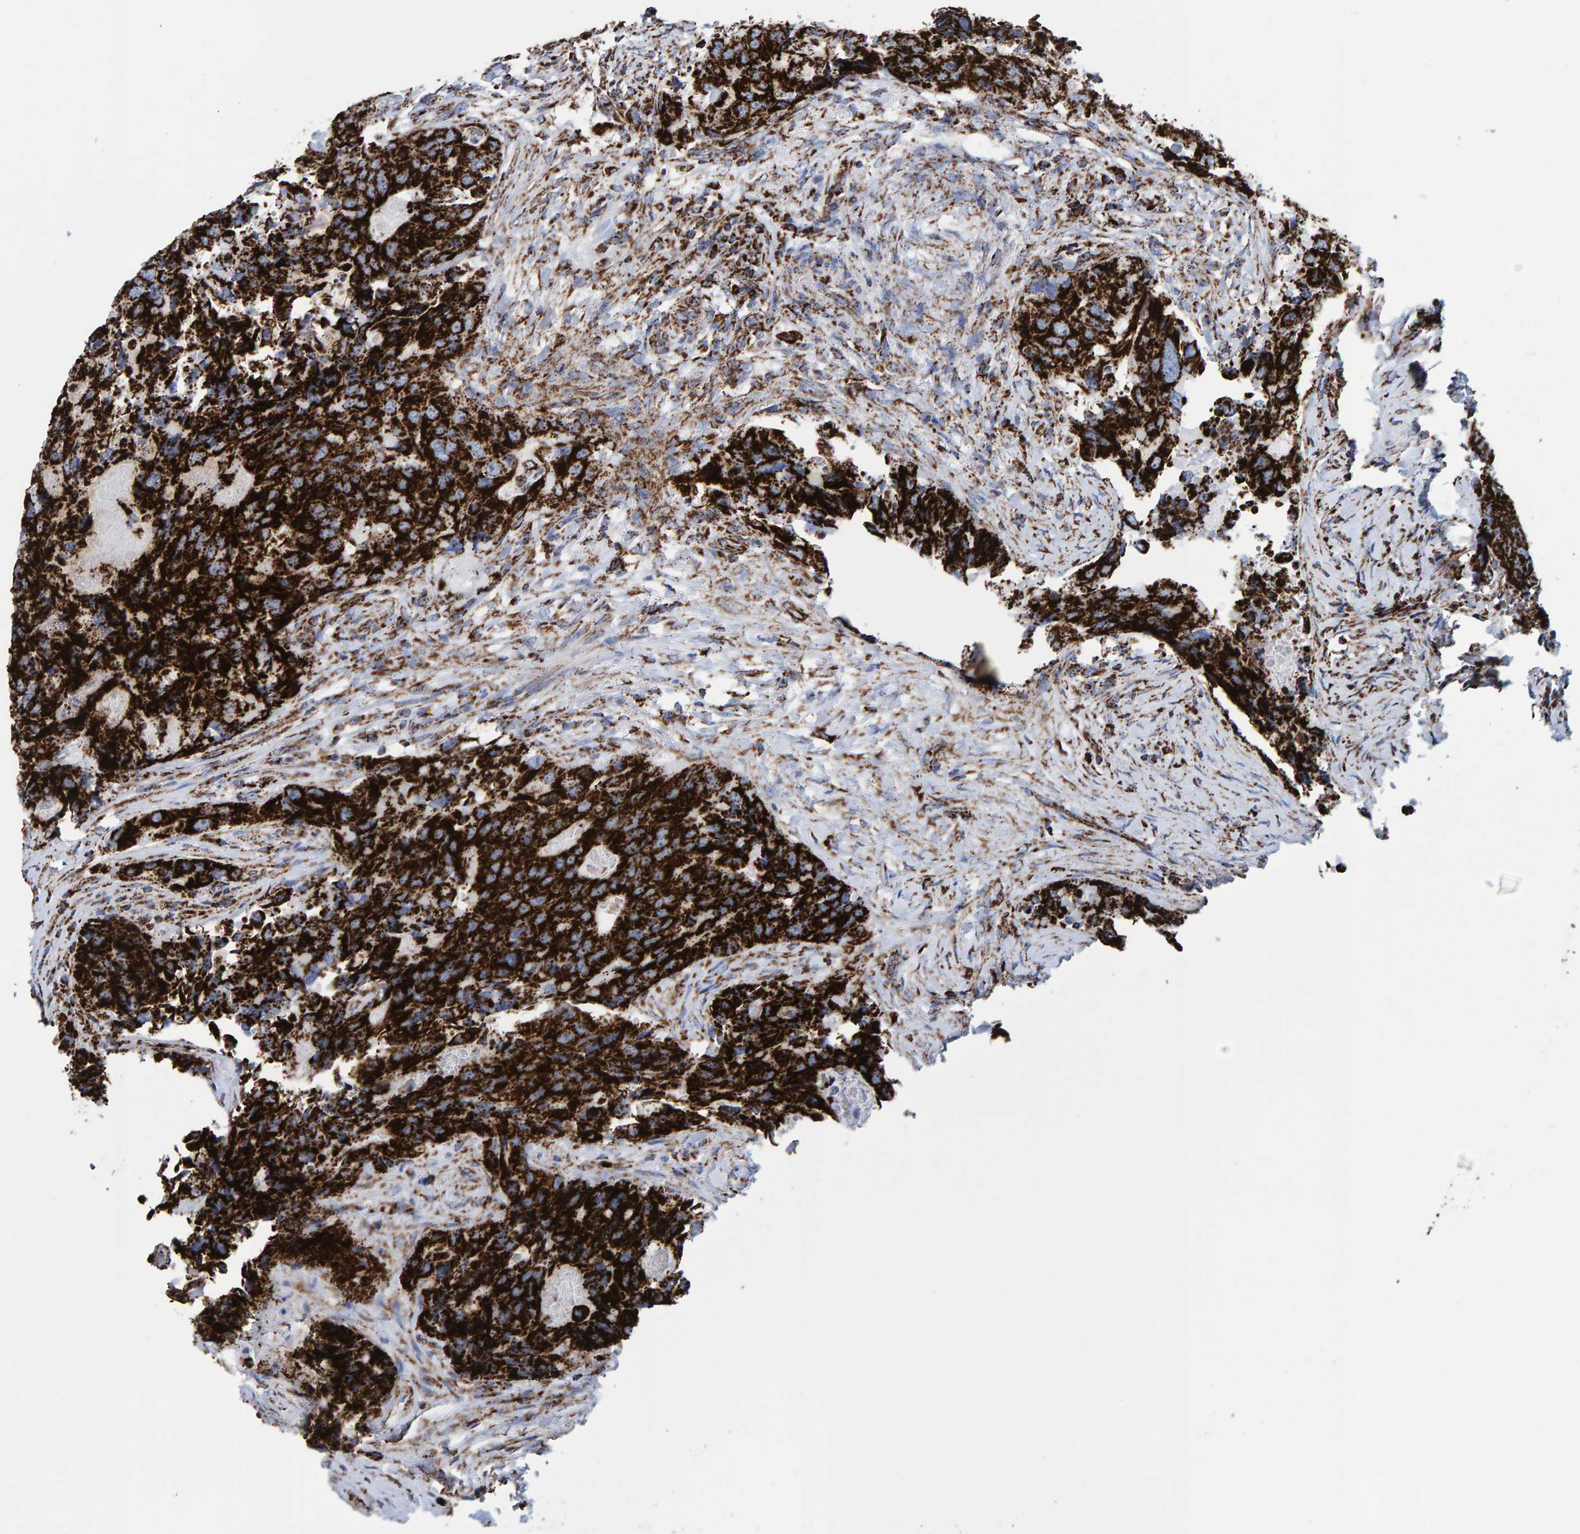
{"staining": {"intensity": "strong", "quantity": ">75%", "location": "cytoplasmic/membranous"}, "tissue": "colorectal cancer", "cell_type": "Tumor cells", "image_type": "cancer", "snomed": [{"axis": "morphology", "description": "Adenocarcinoma, NOS"}, {"axis": "topography", "description": "Colon"}], "caption": "Immunohistochemical staining of human colorectal cancer displays strong cytoplasmic/membranous protein positivity in approximately >75% of tumor cells. (IHC, brightfield microscopy, high magnification).", "gene": "ENSG00000262660", "patient": {"sex": "male", "age": 71}}